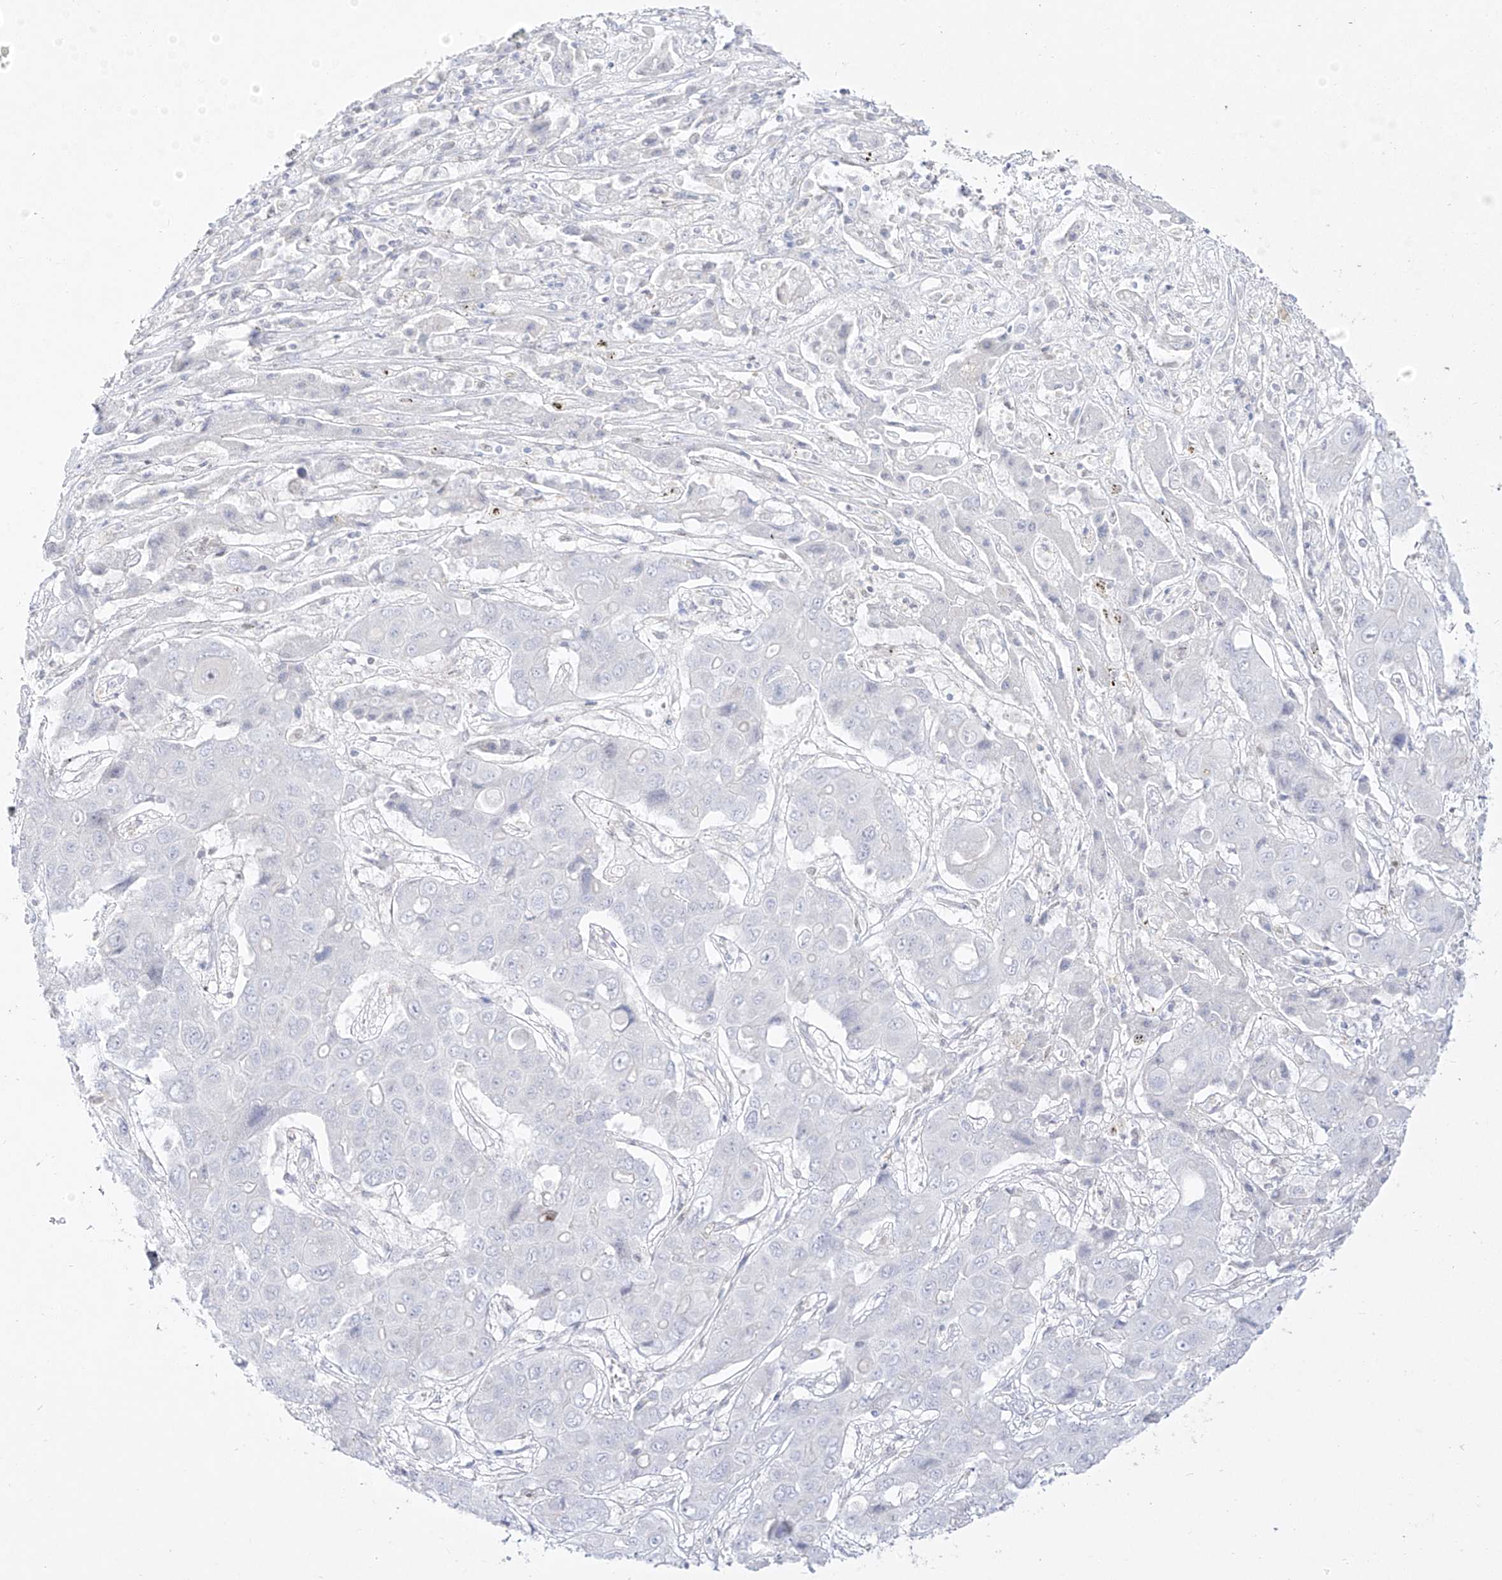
{"staining": {"intensity": "negative", "quantity": "none", "location": "none"}, "tissue": "liver cancer", "cell_type": "Tumor cells", "image_type": "cancer", "snomed": [{"axis": "morphology", "description": "Cholangiocarcinoma"}, {"axis": "topography", "description": "Liver"}], "caption": "Image shows no protein staining in tumor cells of liver cholangiocarcinoma tissue. The staining is performed using DAB brown chromogen with nuclei counter-stained in using hematoxylin.", "gene": "DMKN", "patient": {"sex": "male", "age": 67}}